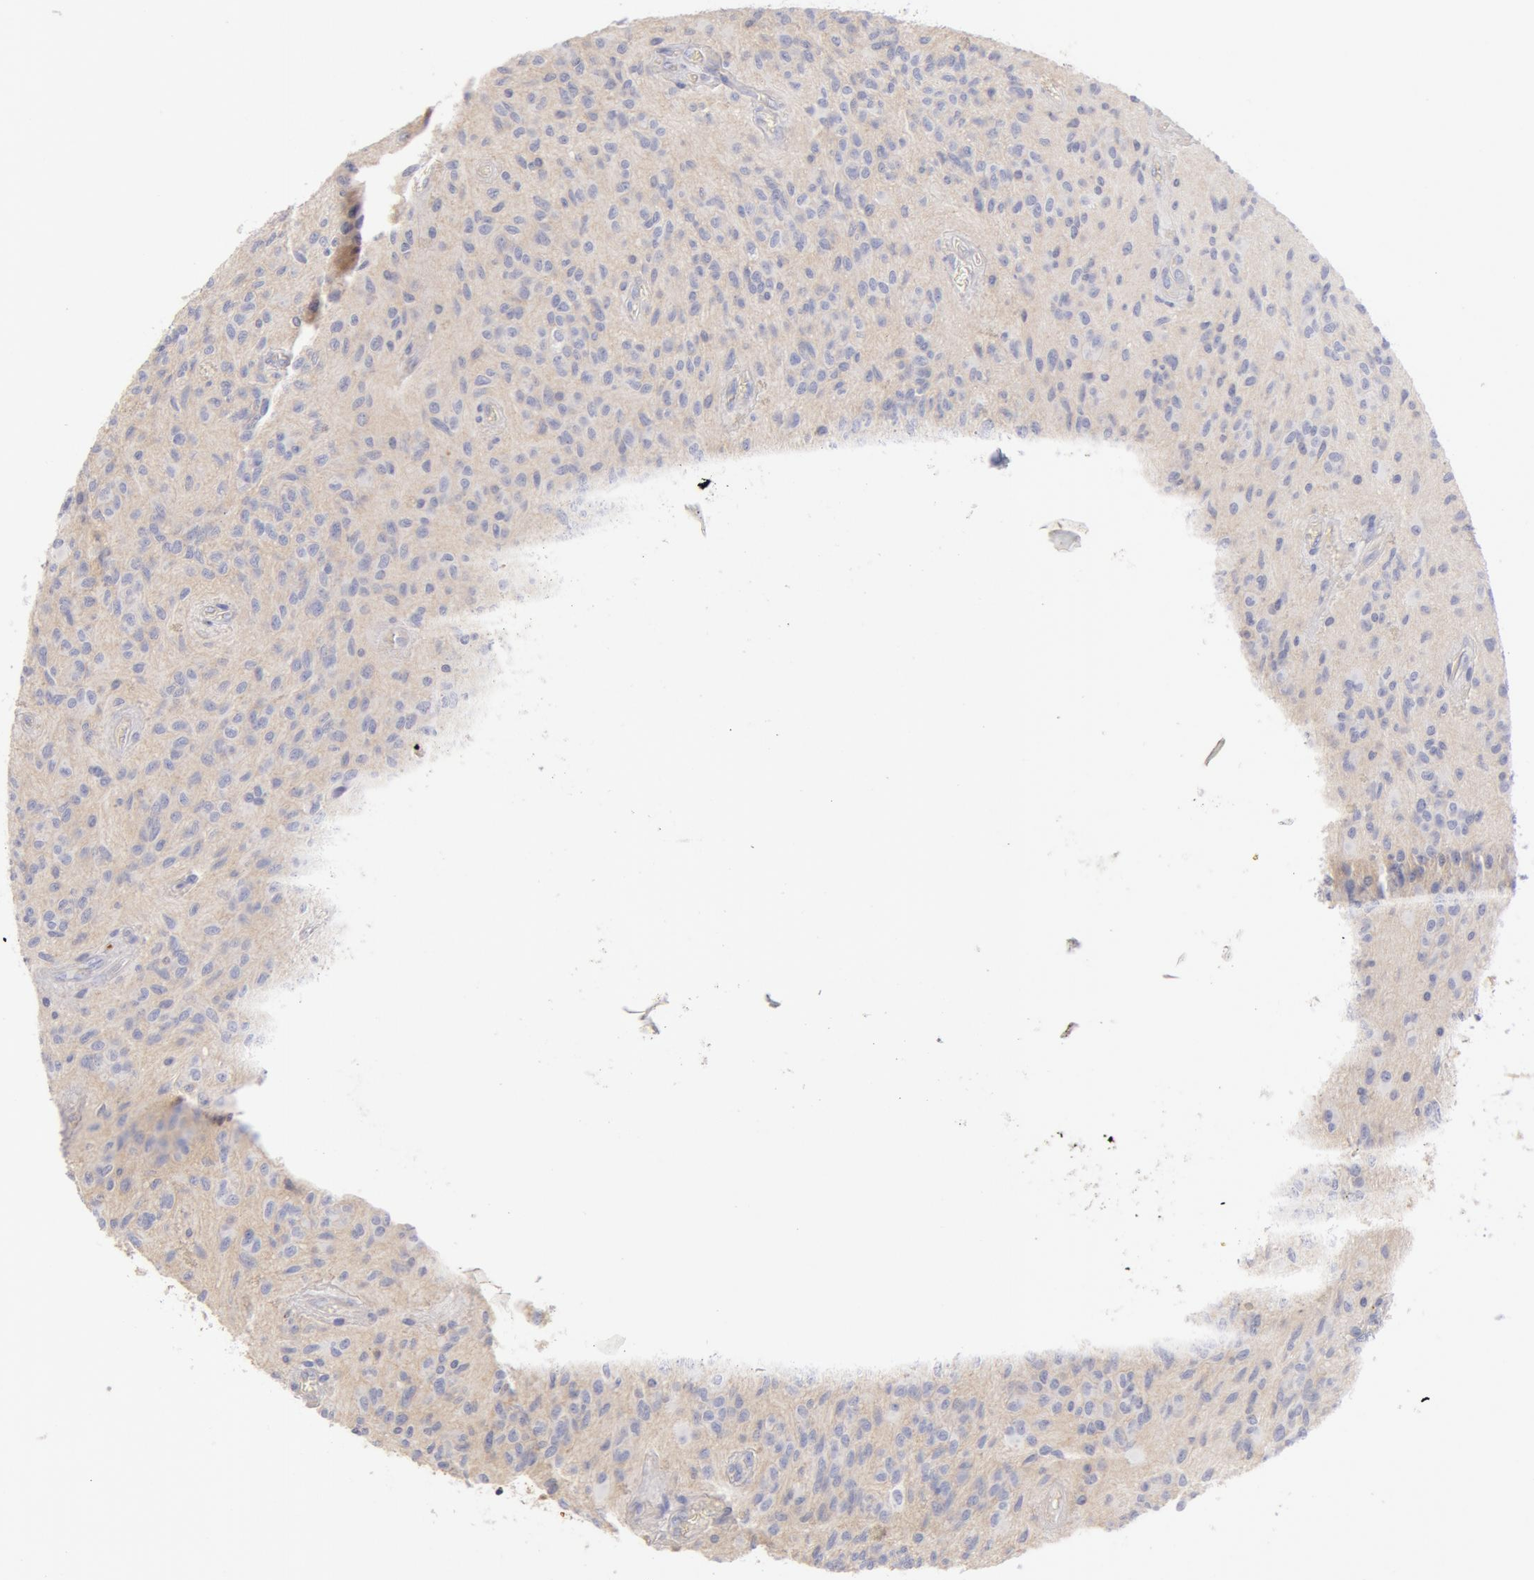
{"staining": {"intensity": "negative", "quantity": "none", "location": "none"}, "tissue": "glioma", "cell_type": "Tumor cells", "image_type": "cancer", "snomed": [{"axis": "morphology", "description": "Glioma, malignant, Low grade"}, {"axis": "topography", "description": "Brain"}], "caption": "The micrograph exhibits no staining of tumor cells in glioma.", "gene": "GC", "patient": {"sex": "female", "age": 15}}